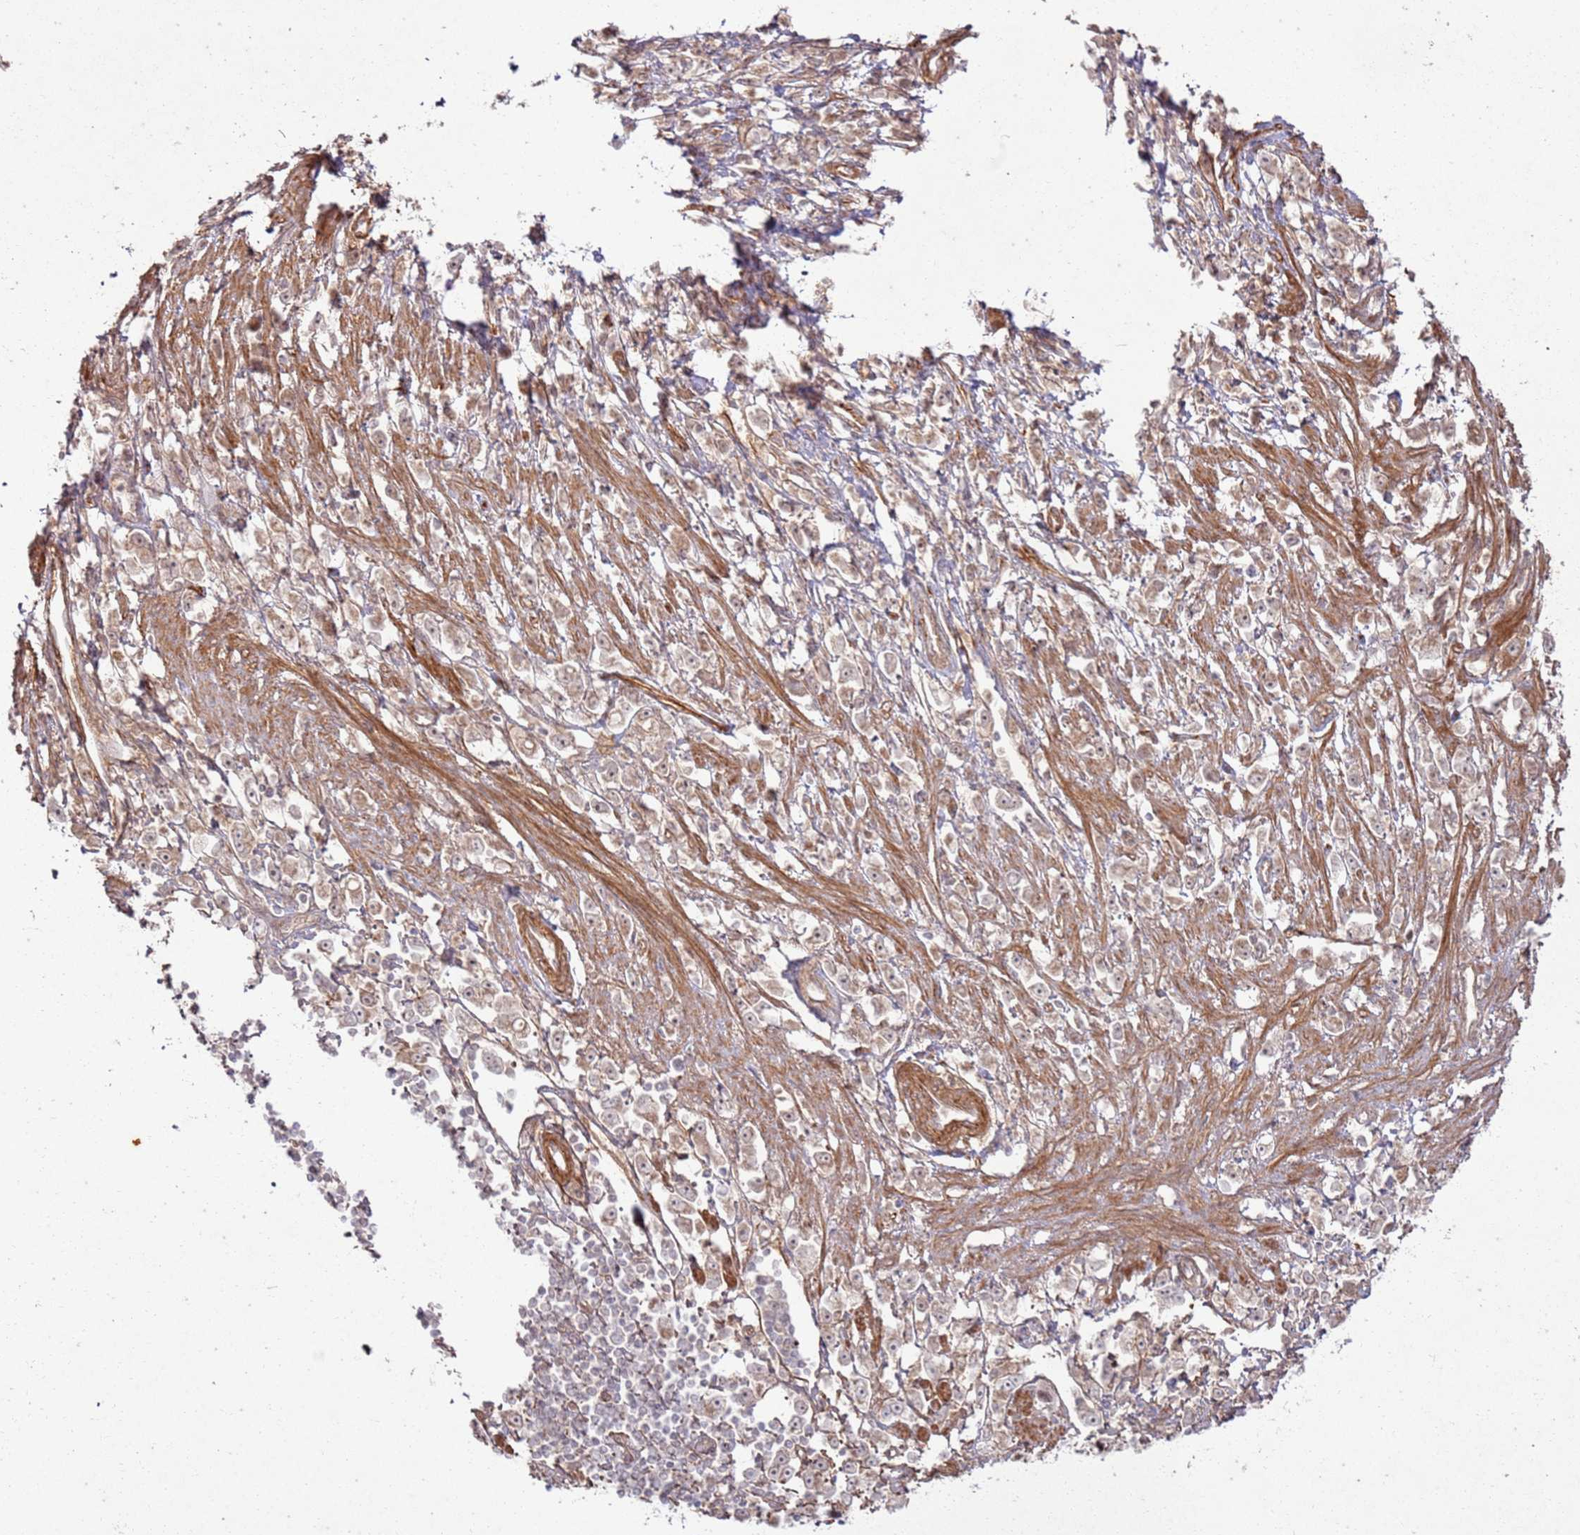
{"staining": {"intensity": "weak", "quantity": ">75%", "location": "cytoplasmic/membranous,nuclear"}, "tissue": "stomach cancer", "cell_type": "Tumor cells", "image_type": "cancer", "snomed": [{"axis": "morphology", "description": "Adenocarcinoma, NOS"}, {"axis": "topography", "description": "Stomach"}], "caption": "Brown immunohistochemical staining in human stomach cancer (adenocarcinoma) displays weak cytoplasmic/membranous and nuclear staining in approximately >75% of tumor cells.", "gene": "ZNF623", "patient": {"sex": "female", "age": 59}}